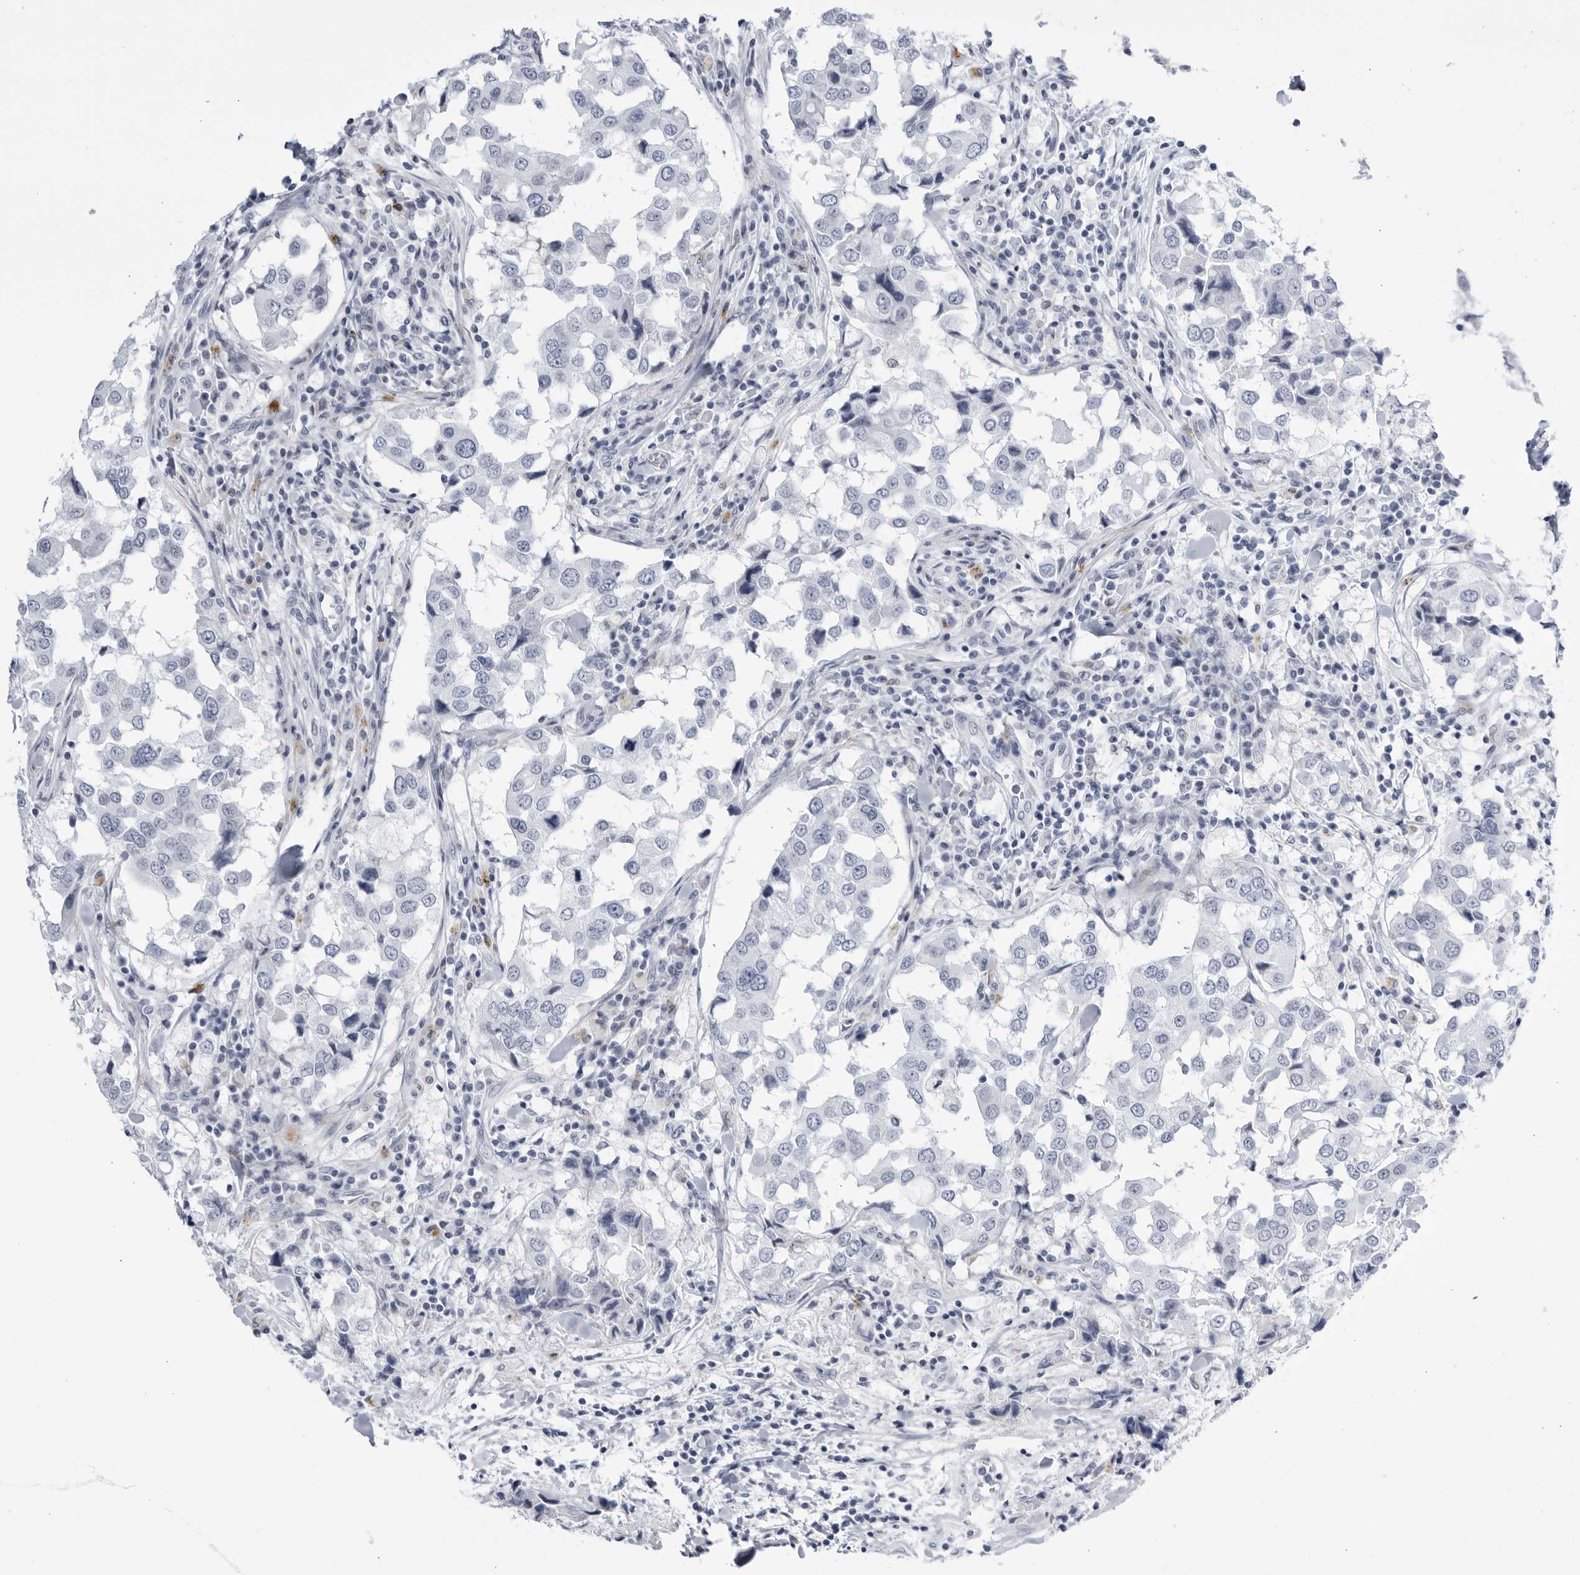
{"staining": {"intensity": "negative", "quantity": "none", "location": "none"}, "tissue": "breast cancer", "cell_type": "Tumor cells", "image_type": "cancer", "snomed": [{"axis": "morphology", "description": "Duct carcinoma"}, {"axis": "topography", "description": "Breast"}], "caption": "Immunohistochemistry histopathology image of neoplastic tissue: intraductal carcinoma (breast) stained with DAB (3,3'-diaminobenzidine) reveals no significant protein staining in tumor cells.", "gene": "CCDC181", "patient": {"sex": "female", "age": 27}}